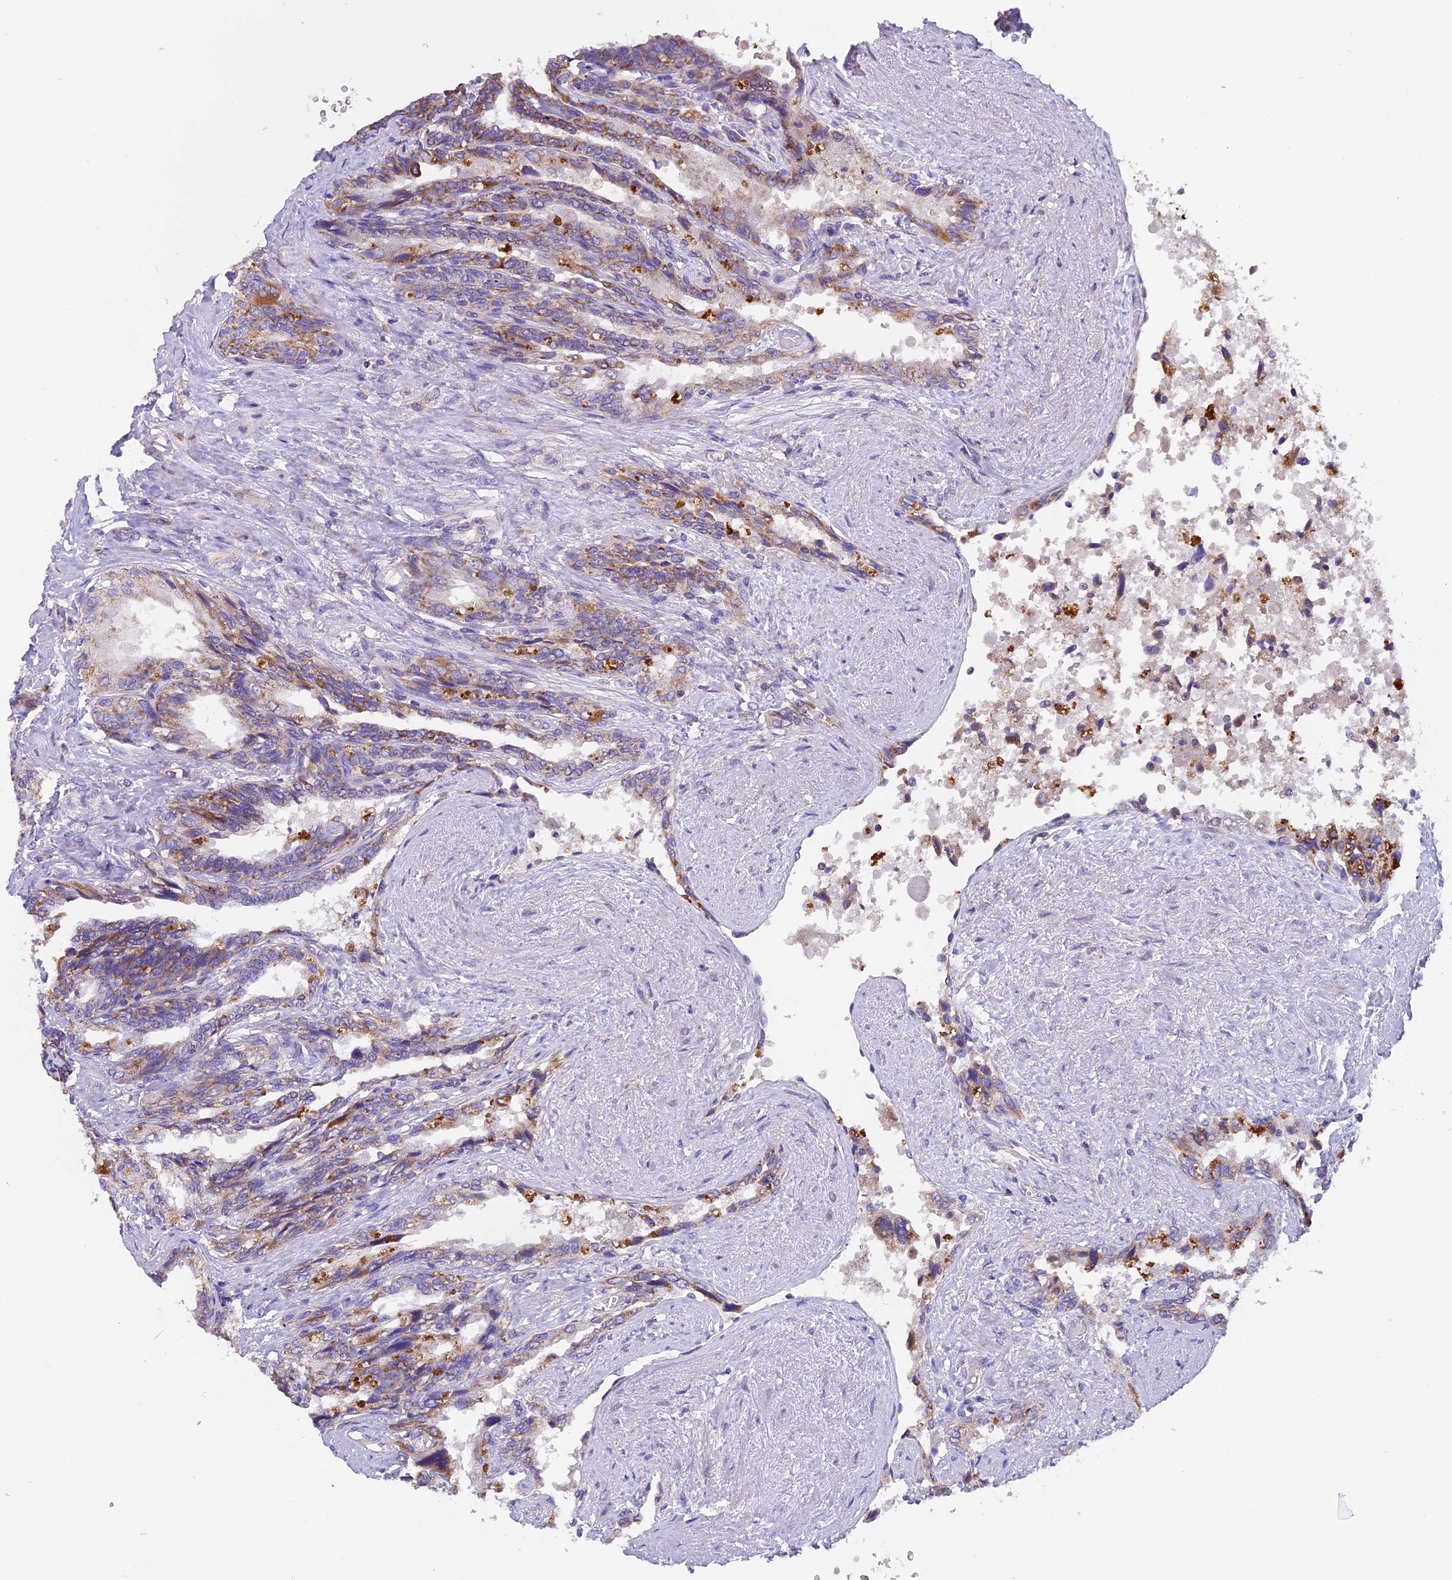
{"staining": {"intensity": "moderate", "quantity": "25%-75%", "location": "cytoplasmic/membranous"}, "tissue": "seminal vesicle", "cell_type": "Glandular cells", "image_type": "normal", "snomed": [{"axis": "morphology", "description": "Normal tissue, NOS"}, {"axis": "topography", "description": "Seminal veicle"}, {"axis": "topography", "description": "Peripheral nerve tissue"}], "caption": "Immunohistochemistry histopathology image of normal seminal vesicle stained for a protein (brown), which demonstrates medium levels of moderate cytoplasmic/membranous positivity in approximately 25%-75% of glandular cells.", "gene": "MGME1", "patient": {"sex": "male", "age": 60}}